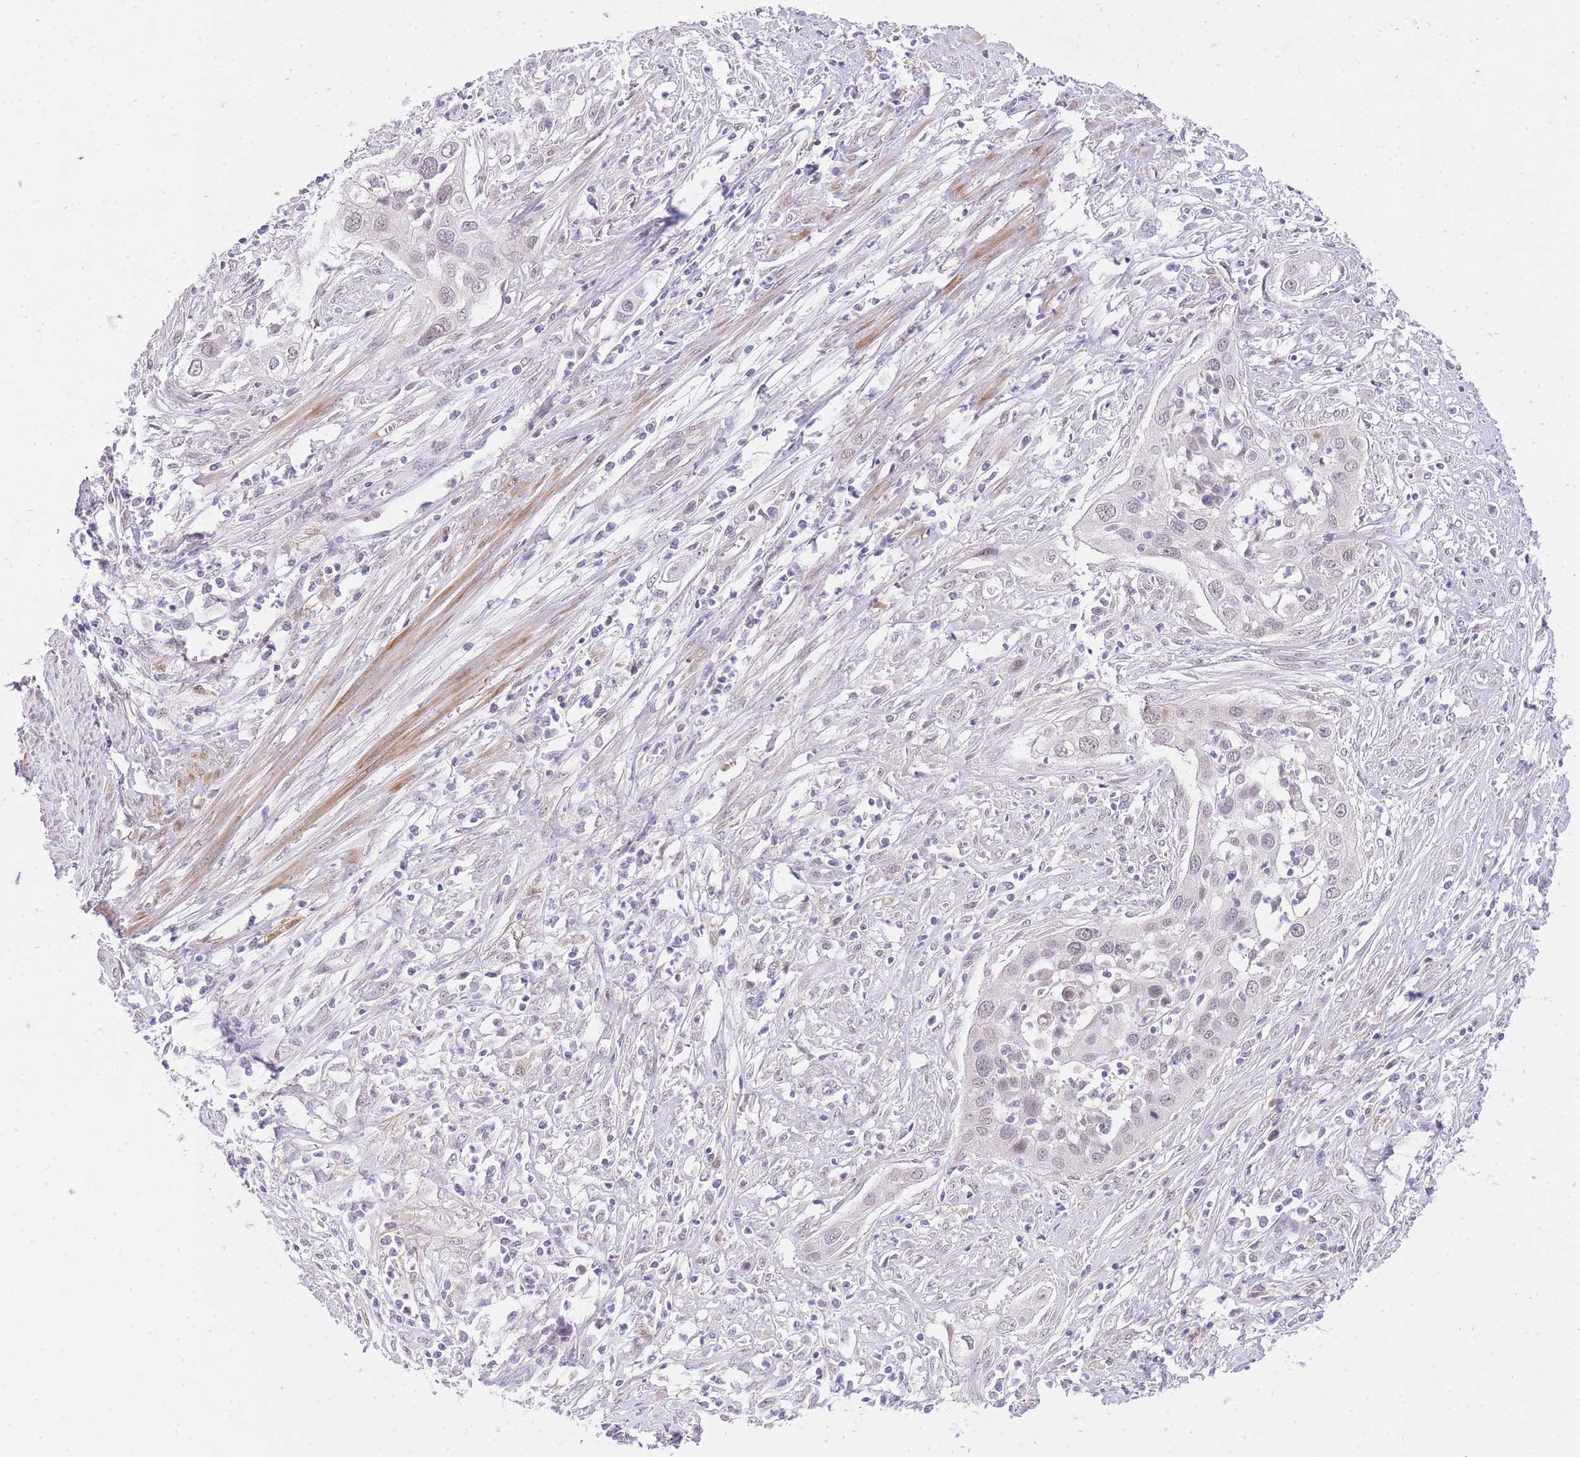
{"staining": {"intensity": "negative", "quantity": "none", "location": "none"}, "tissue": "cervical cancer", "cell_type": "Tumor cells", "image_type": "cancer", "snomed": [{"axis": "morphology", "description": "Squamous cell carcinoma, NOS"}, {"axis": "topography", "description": "Cervix"}], "caption": "DAB (3,3'-diaminobenzidine) immunohistochemical staining of cervical cancer (squamous cell carcinoma) exhibits no significant expression in tumor cells.", "gene": "SLC25A33", "patient": {"sex": "female", "age": 34}}